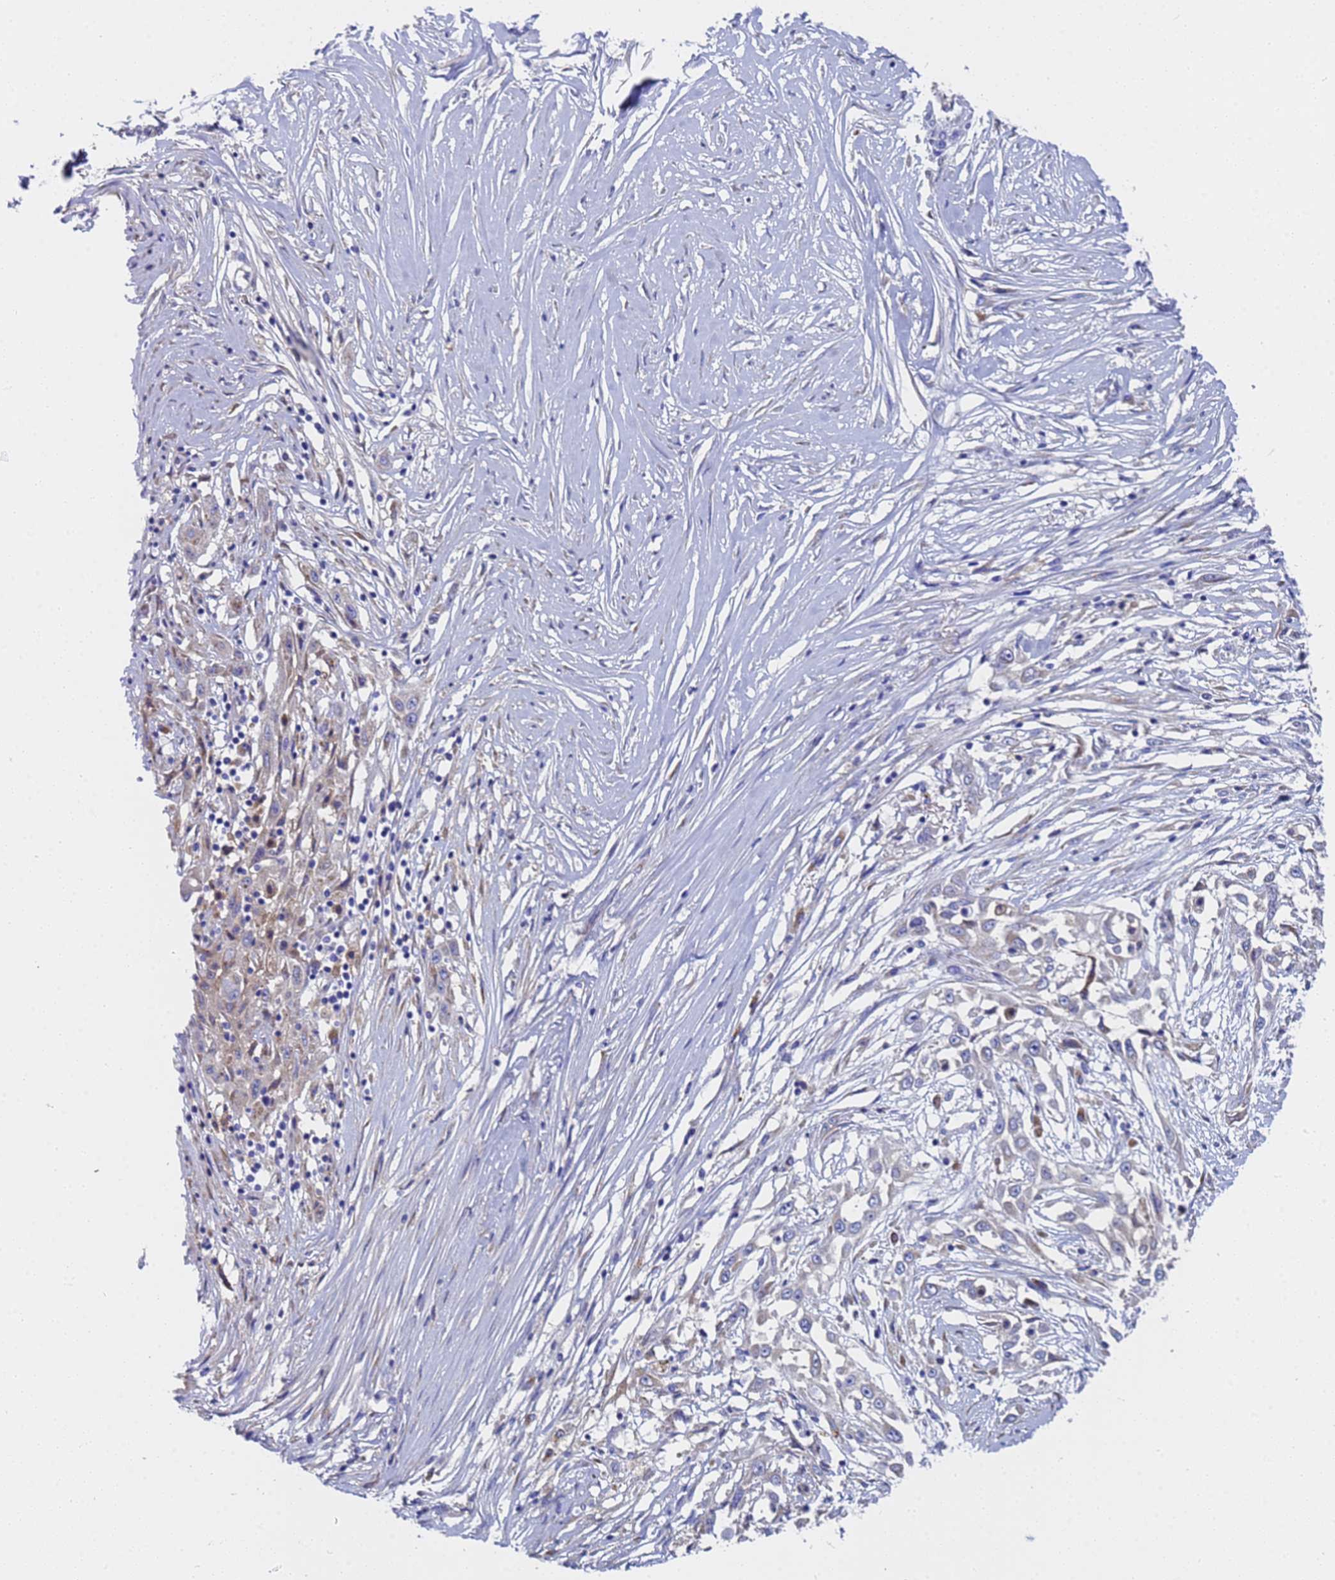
{"staining": {"intensity": "negative", "quantity": "none", "location": "none"}, "tissue": "skin cancer", "cell_type": "Tumor cells", "image_type": "cancer", "snomed": [{"axis": "morphology", "description": "Squamous cell carcinoma, NOS"}, {"axis": "morphology", "description": "Squamous cell carcinoma, metastatic, NOS"}, {"axis": "topography", "description": "Skin"}, {"axis": "topography", "description": "Lymph node"}], "caption": "DAB (3,3'-diaminobenzidine) immunohistochemical staining of human squamous cell carcinoma (skin) displays no significant expression in tumor cells. The staining was performed using DAB (3,3'-diaminobenzidine) to visualize the protein expression in brown, while the nuclei were stained in blue with hematoxylin (Magnification: 20x).", "gene": "TM4SF4", "patient": {"sex": "male", "age": 75}}